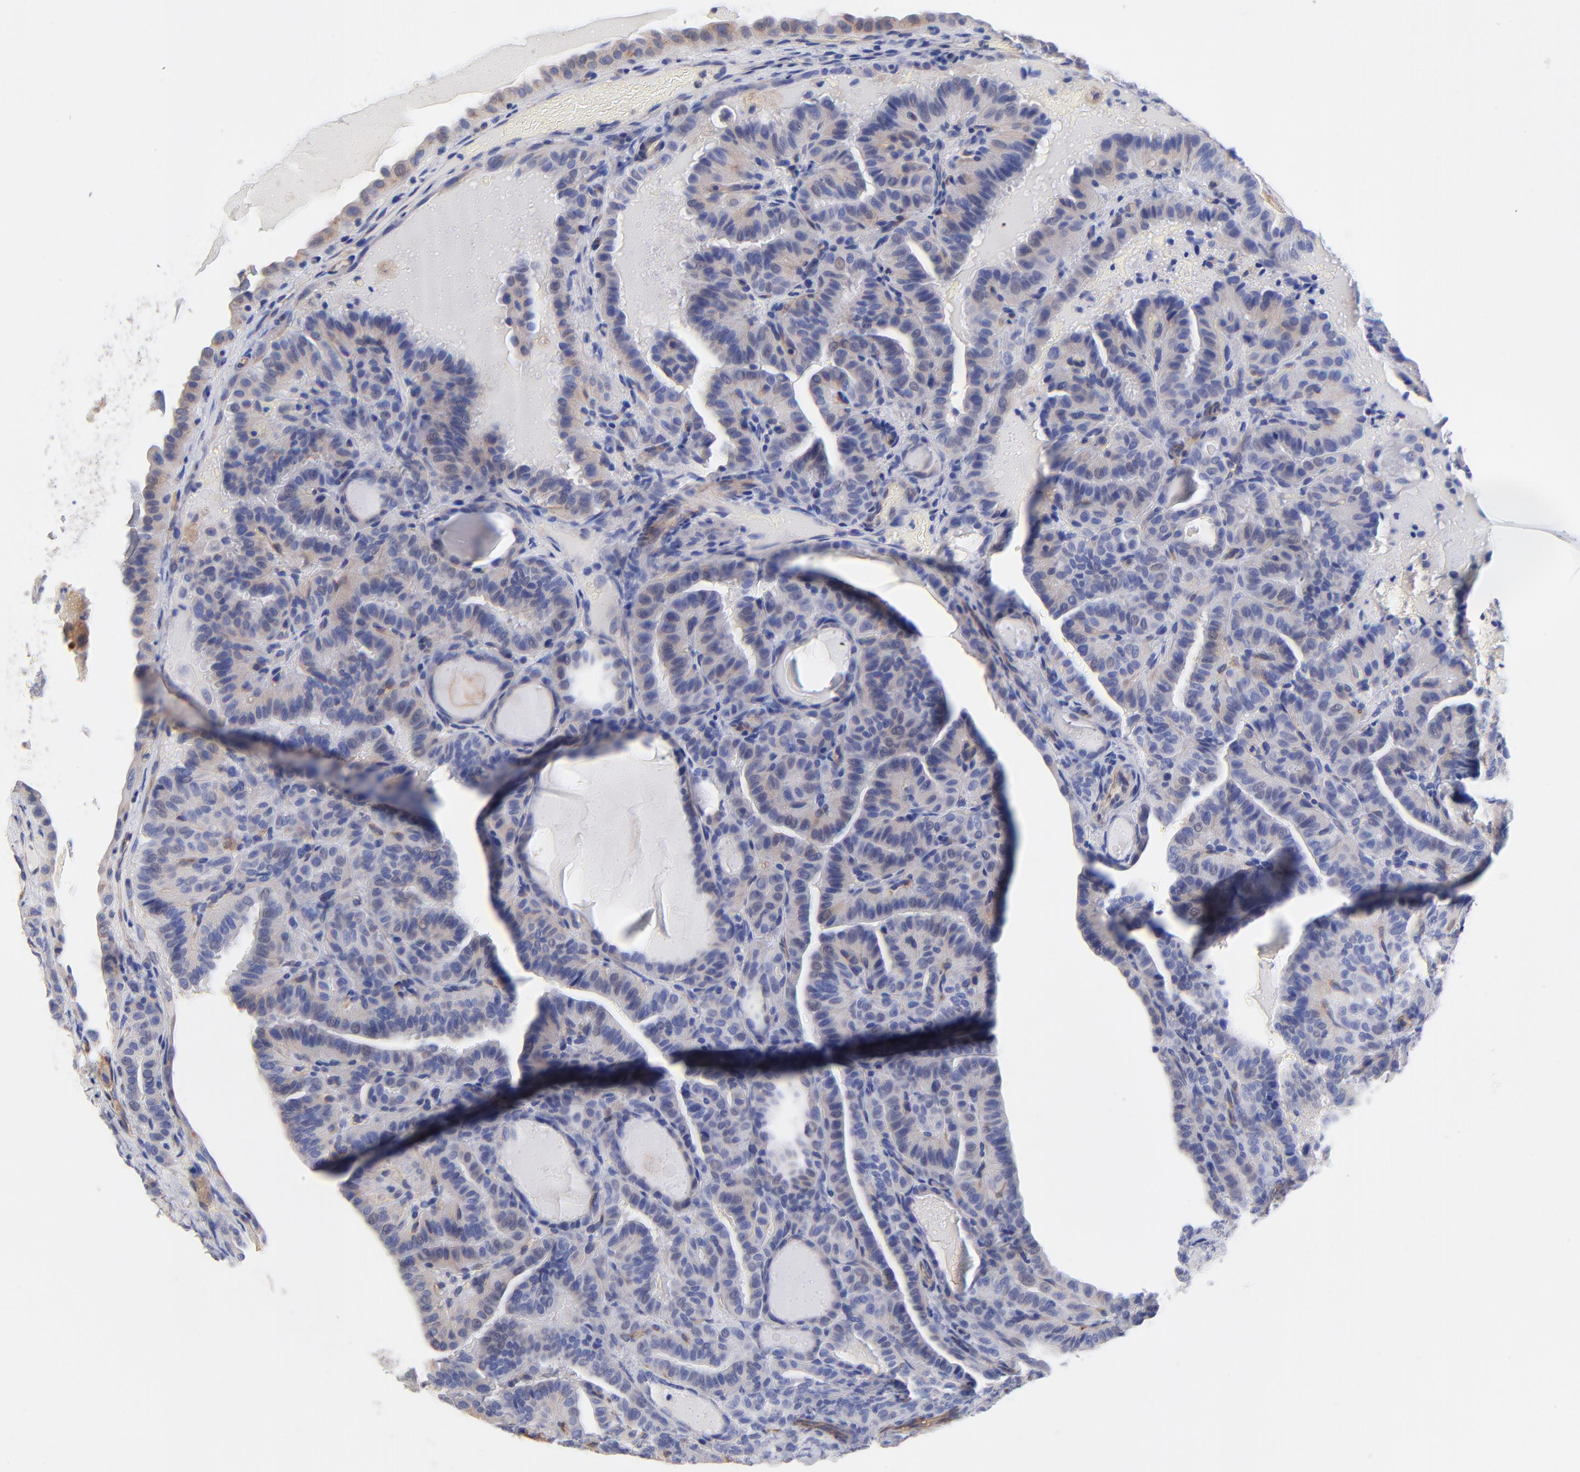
{"staining": {"intensity": "weak", "quantity": "25%-75%", "location": "cytoplasmic/membranous"}, "tissue": "thyroid cancer", "cell_type": "Tumor cells", "image_type": "cancer", "snomed": [{"axis": "morphology", "description": "Papillary adenocarcinoma, NOS"}, {"axis": "topography", "description": "Thyroid gland"}], "caption": "Weak cytoplasmic/membranous protein positivity is seen in about 25%-75% of tumor cells in papillary adenocarcinoma (thyroid).", "gene": "SLC44A2", "patient": {"sex": "male", "age": 77}}